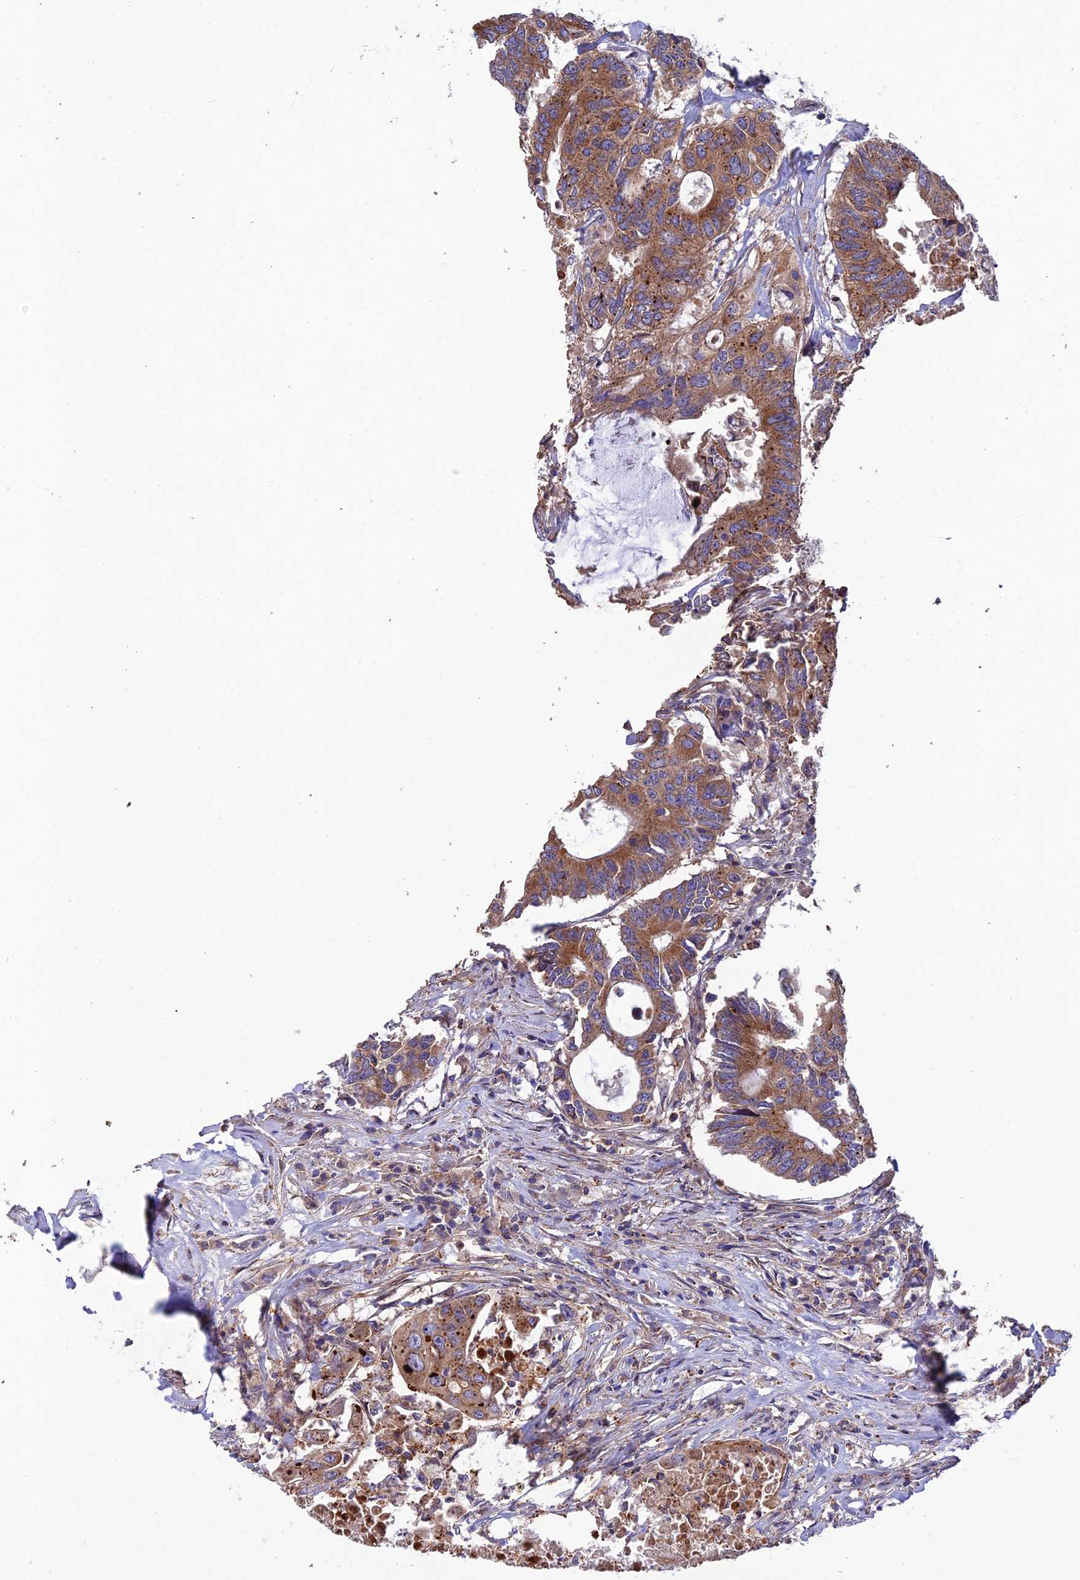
{"staining": {"intensity": "strong", "quantity": ">75%", "location": "cytoplasmic/membranous"}, "tissue": "colorectal cancer", "cell_type": "Tumor cells", "image_type": "cancer", "snomed": [{"axis": "morphology", "description": "Adenocarcinoma, NOS"}, {"axis": "topography", "description": "Colon"}], "caption": "Tumor cells reveal high levels of strong cytoplasmic/membranous expression in approximately >75% of cells in colorectal cancer (adenocarcinoma).", "gene": "RALGAPA2", "patient": {"sex": "male", "age": 71}}